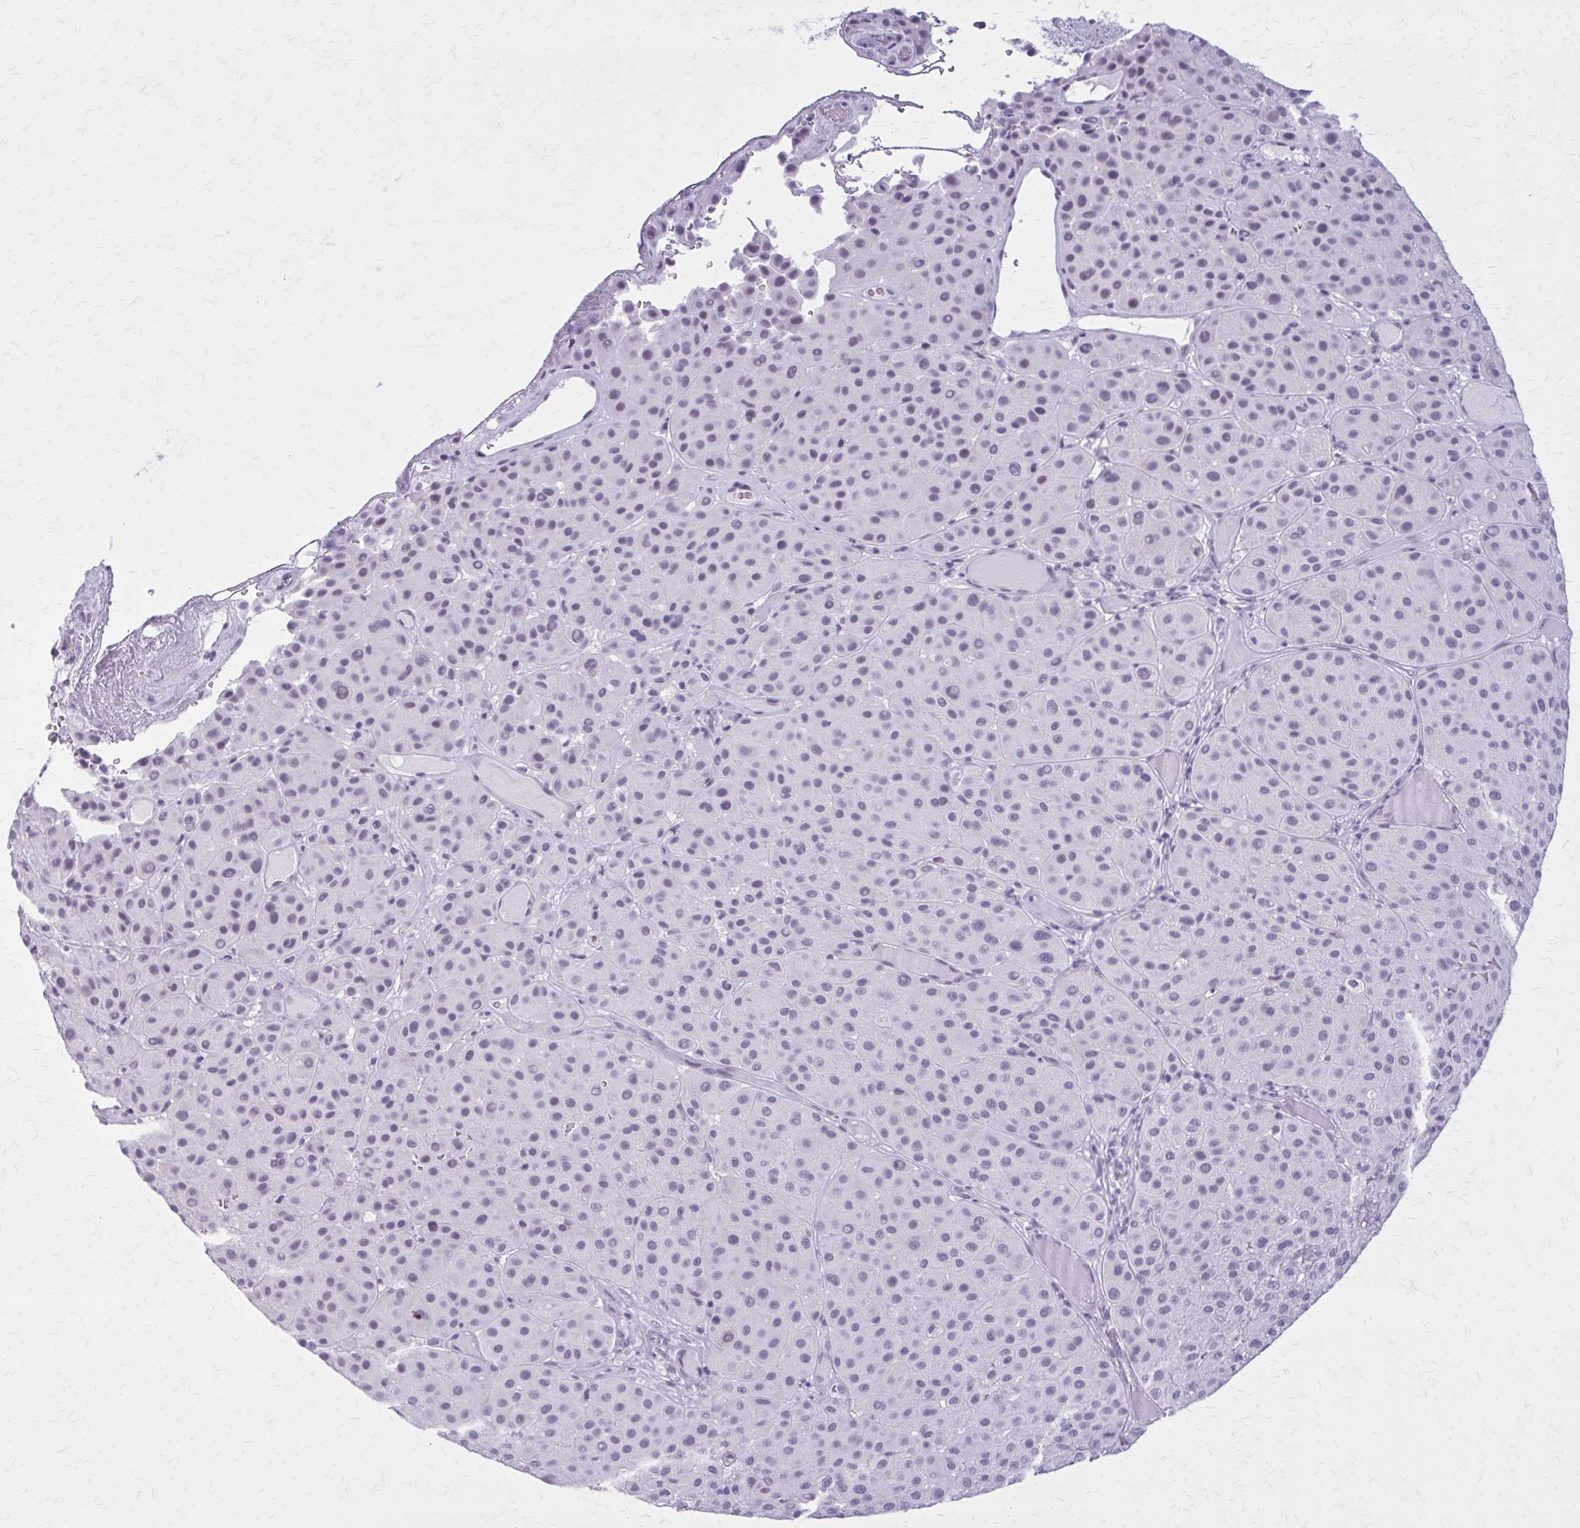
{"staining": {"intensity": "negative", "quantity": "none", "location": "none"}, "tissue": "melanoma", "cell_type": "Tumor cells", "image_type": "cancer", "snomed": [{"axis": "morphology", "description": "Malignant melanoma, Metastatic site"}, {"axis": "topography", "description": "Smooth muscle"}], "caption": "IHC histopathology image of neoplastic tissue: human malignant melanoma (metastatic site) stained with DAB (3,3'-diaminobenzidine) demonstrates no significant protein staining in tumor cells. The staining is performed using DAB brown chromogen with nuclei counter-stained in using hematoxylin.", "gene": "GAD1", "patient": {"sex": "male", "age": 41}}